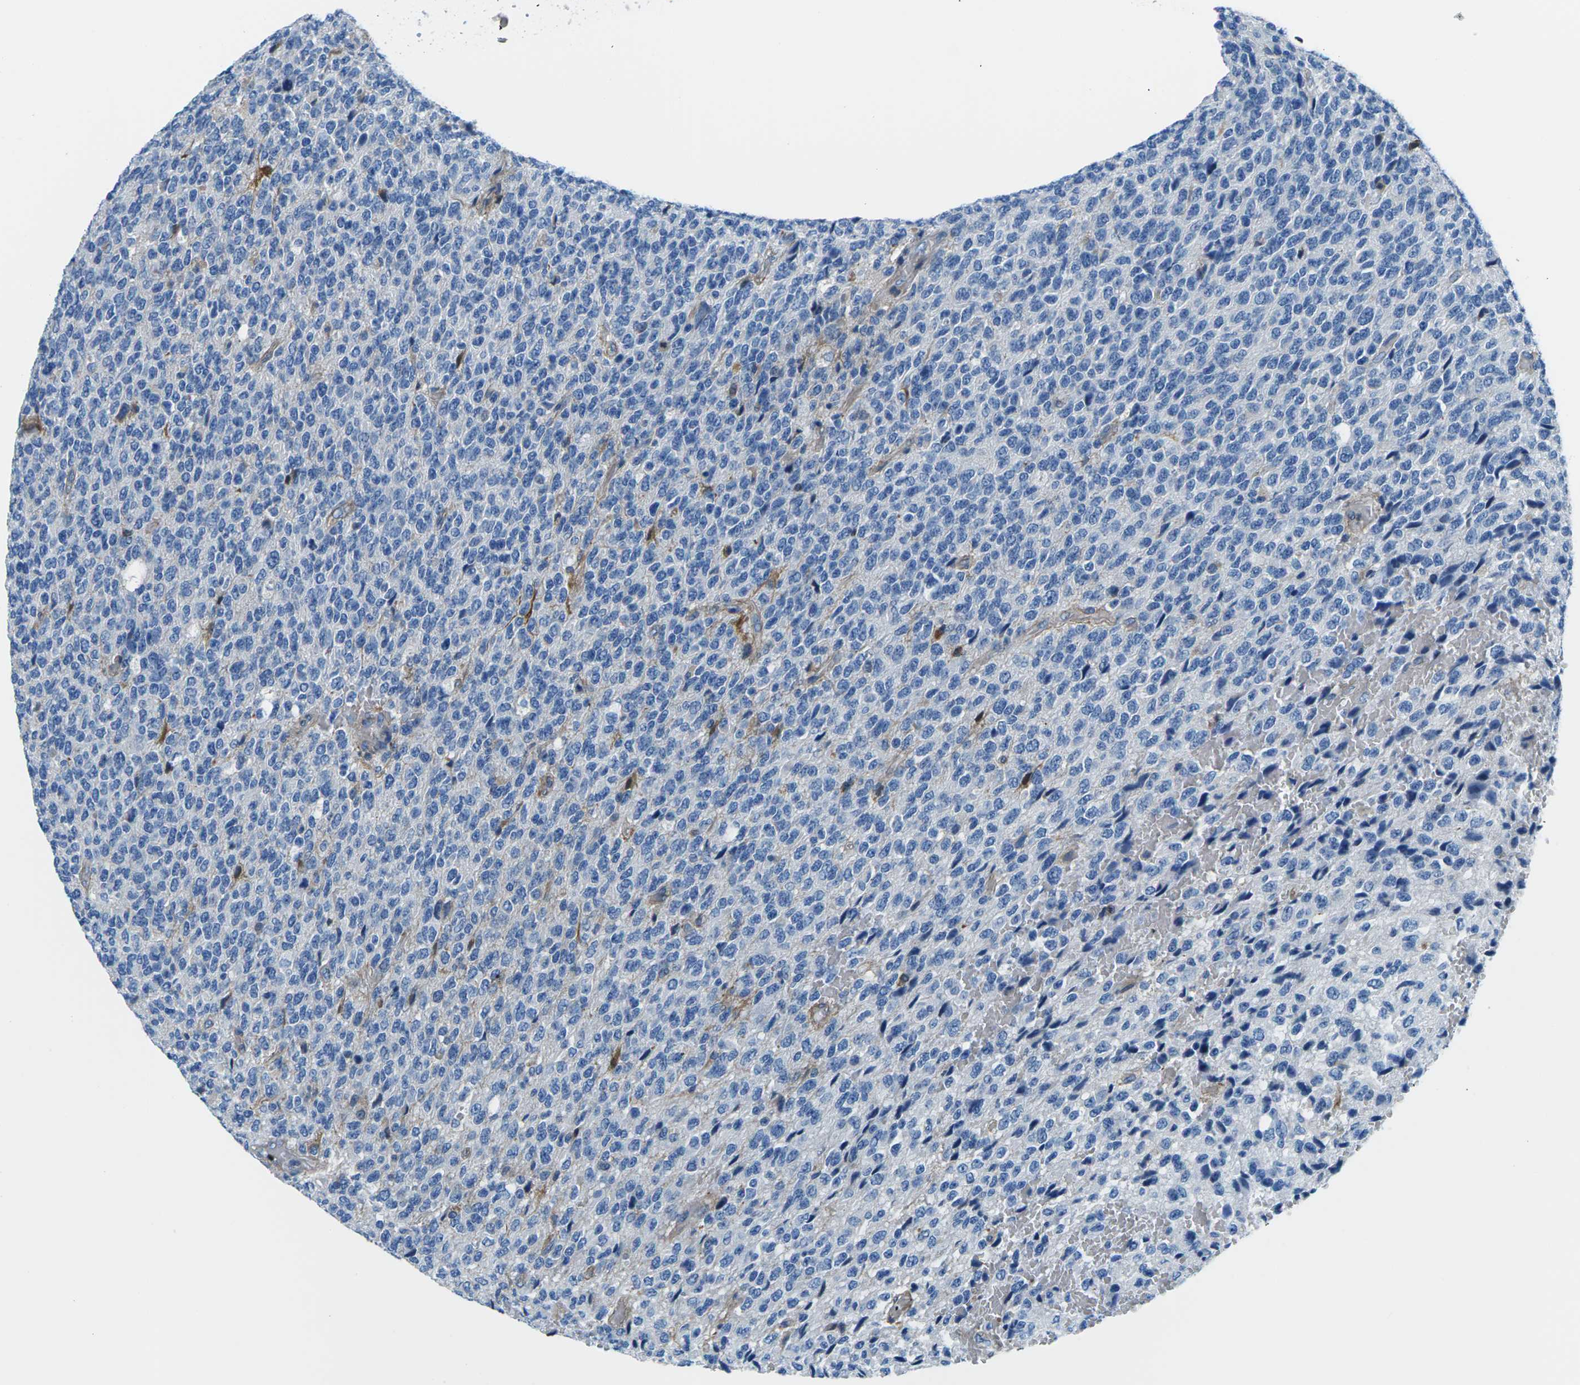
{"staining": {"intensity": "moderate", "quantity": "<25%", "location": "cytoplasmic/membranous"}, "tissue": "glioma", "cell_type": "Tumor cells", "image_type": "cancer", "snomed": [{"axis": "morphology", "description": "Glioma, malignant, High grade"}, {"axis": "topography", "description": "pancreas cauda"}], "caption": "The image reveals staining of malignant glioma (high-grade), revealing moderate cytoplasmic/membranous protein expression (brown color) within tumor cells.", "gene": "SOCS4", "patient": {"sex": "male", "age": 60}}